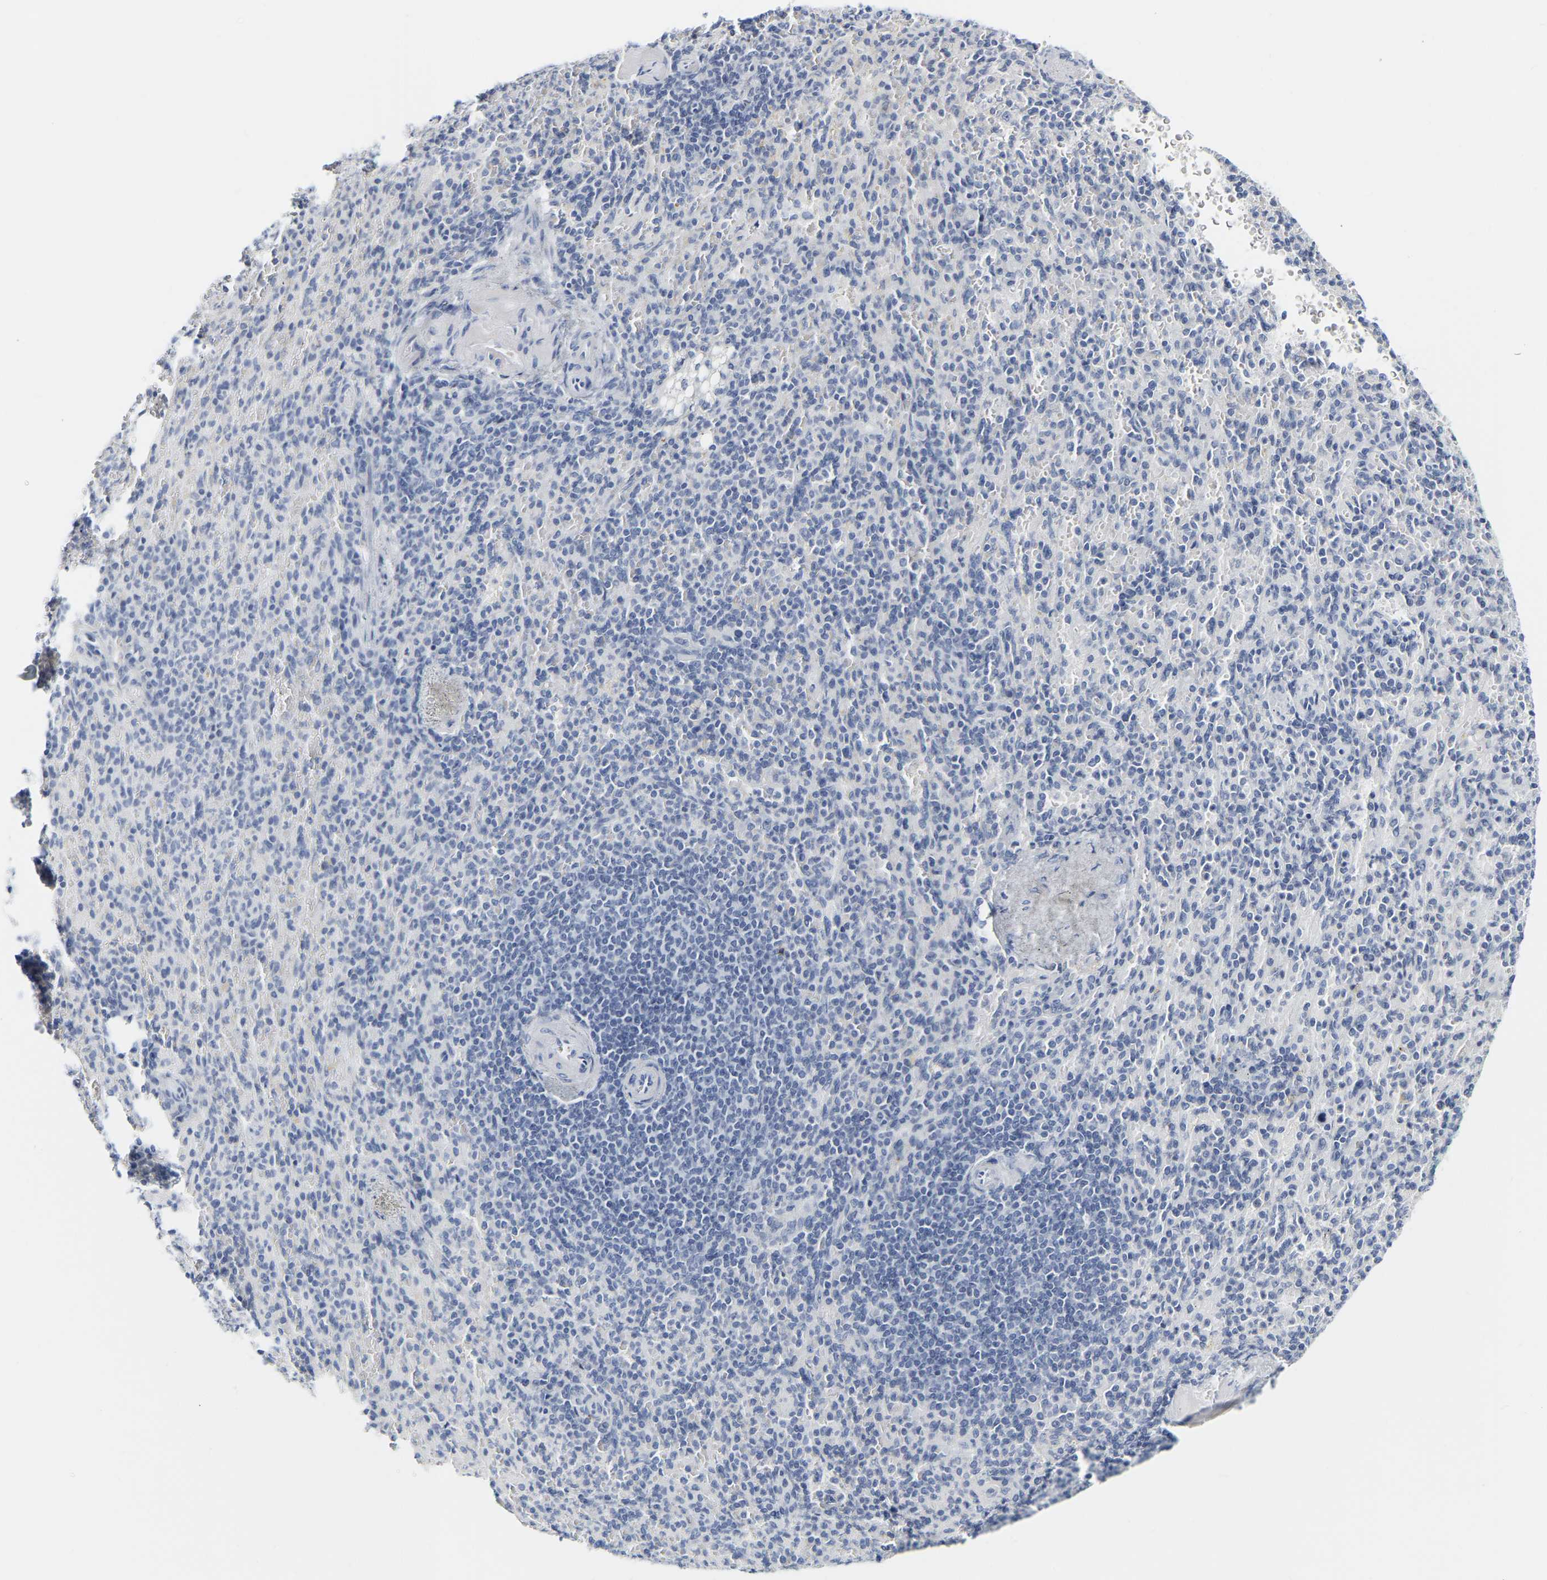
{"staining": {"intensity": "negative", "quantity": "none", "location": "none"}, "tissue": "spleen", "cell_type": "Cells in red pulp", "image_type": "normal", "snomed": [{"axis": "morphology", "description": "Normal tissue, NOS"}, {"axis": "topography", "description": "Spleen"}], "caption": "There is no significant positivity in cells in red pulp of spleen. (Stains: DAB immunohistochemistry (IHC) with hematoxylin counter stain, Microscopy: brightfield microscopy at high magnification).", "gene": "GNAS", "patient": {"sex": "female", "age": 74}}